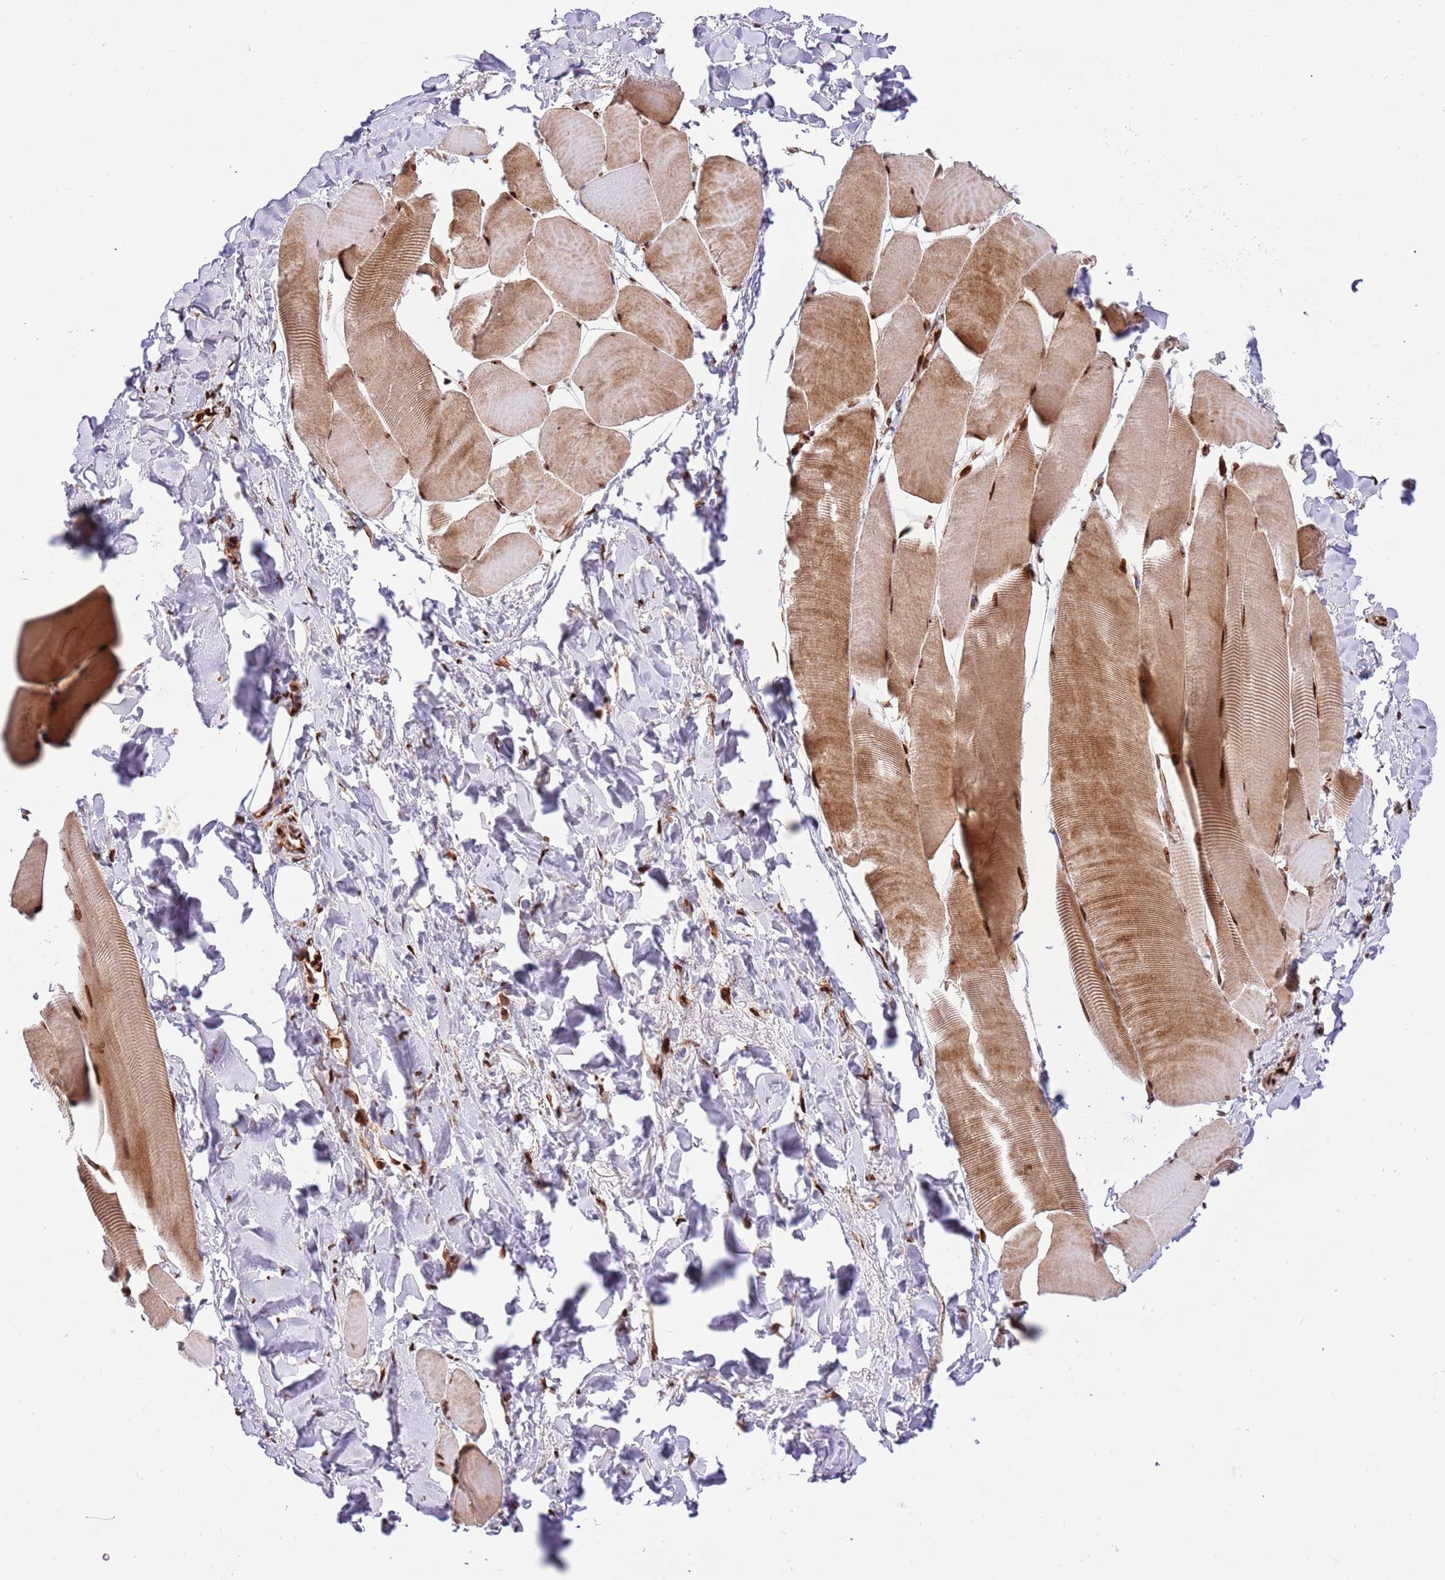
{"staining": {"intensity": "strong", "quantity": ">75%", "location": "cytoplasmic/membranous,nuclear"}, "tissue": "skeletal muscle", "cell_type": "Myocytes", "image_type": "normal", "snomed": [{"axis": "morphology", "description": "Normal tissue, NOS"}, {"axis": "topography", "description": "Skeletal muscle"}], "caption": "Immunohistochemistry (IHC) of unremarkable skeletal muscle demonstrates high levels of strong cytoplasmic/membranous,nuclear positivity in about >75% of myocytes.", "gene": "RIF1", "patient": {"sex": "male", "age": 25}}